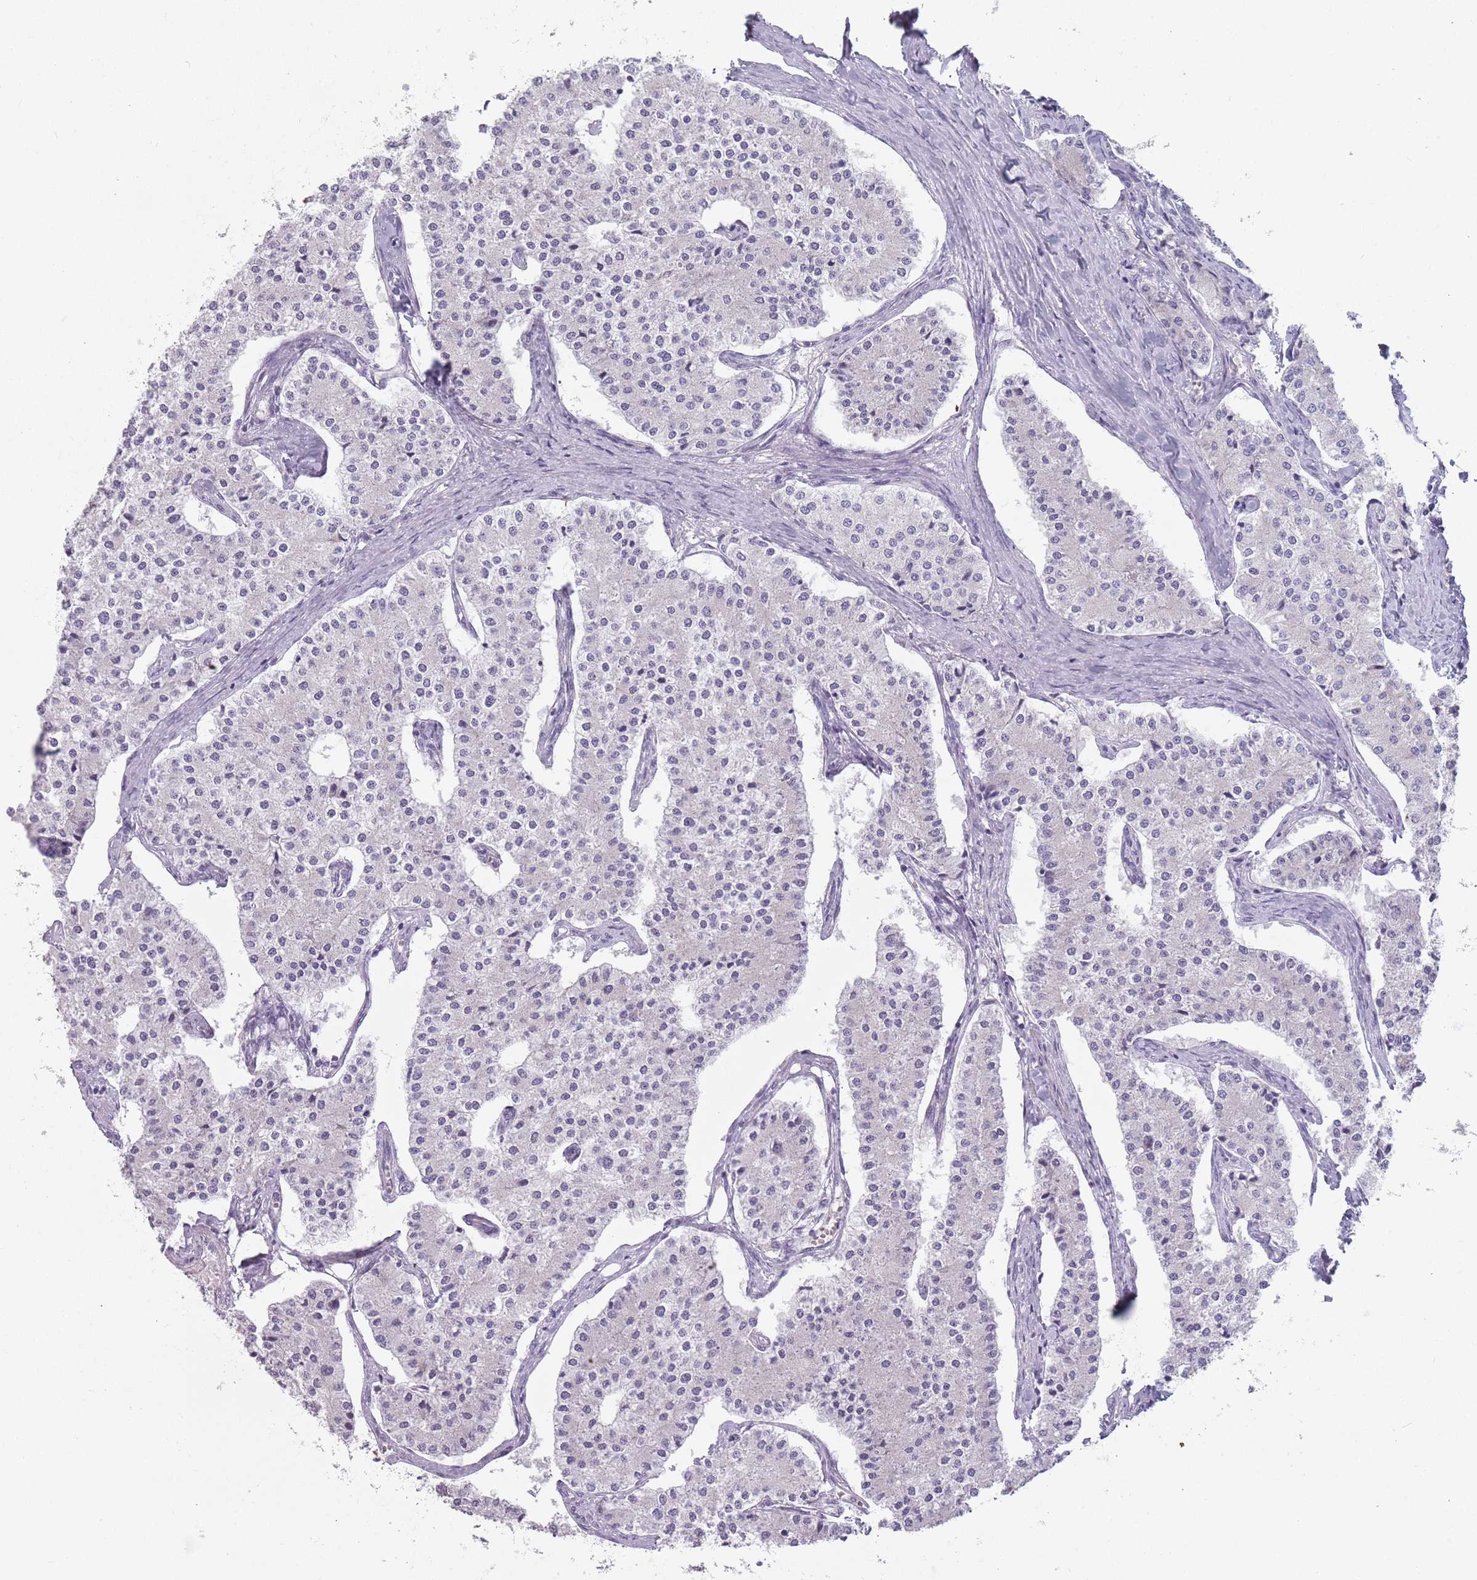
{"staining": {"intensity": "negative", "quantity": "none", "location": "none"}, "tissue": "carcinoid", "cell_type": "Tumor cells", "image_type": "cancer", "snomed": [{"axis": "morphology", "description": "Carcinoid, malignant, NOS"}, {"axis": "topography", "description": "Colon"}], "caption": "Image shows no protein expression in tumor cells of carcinoid tissue.", "gene": "CEP19", "patient": {"sex": "female", "age": 52}}